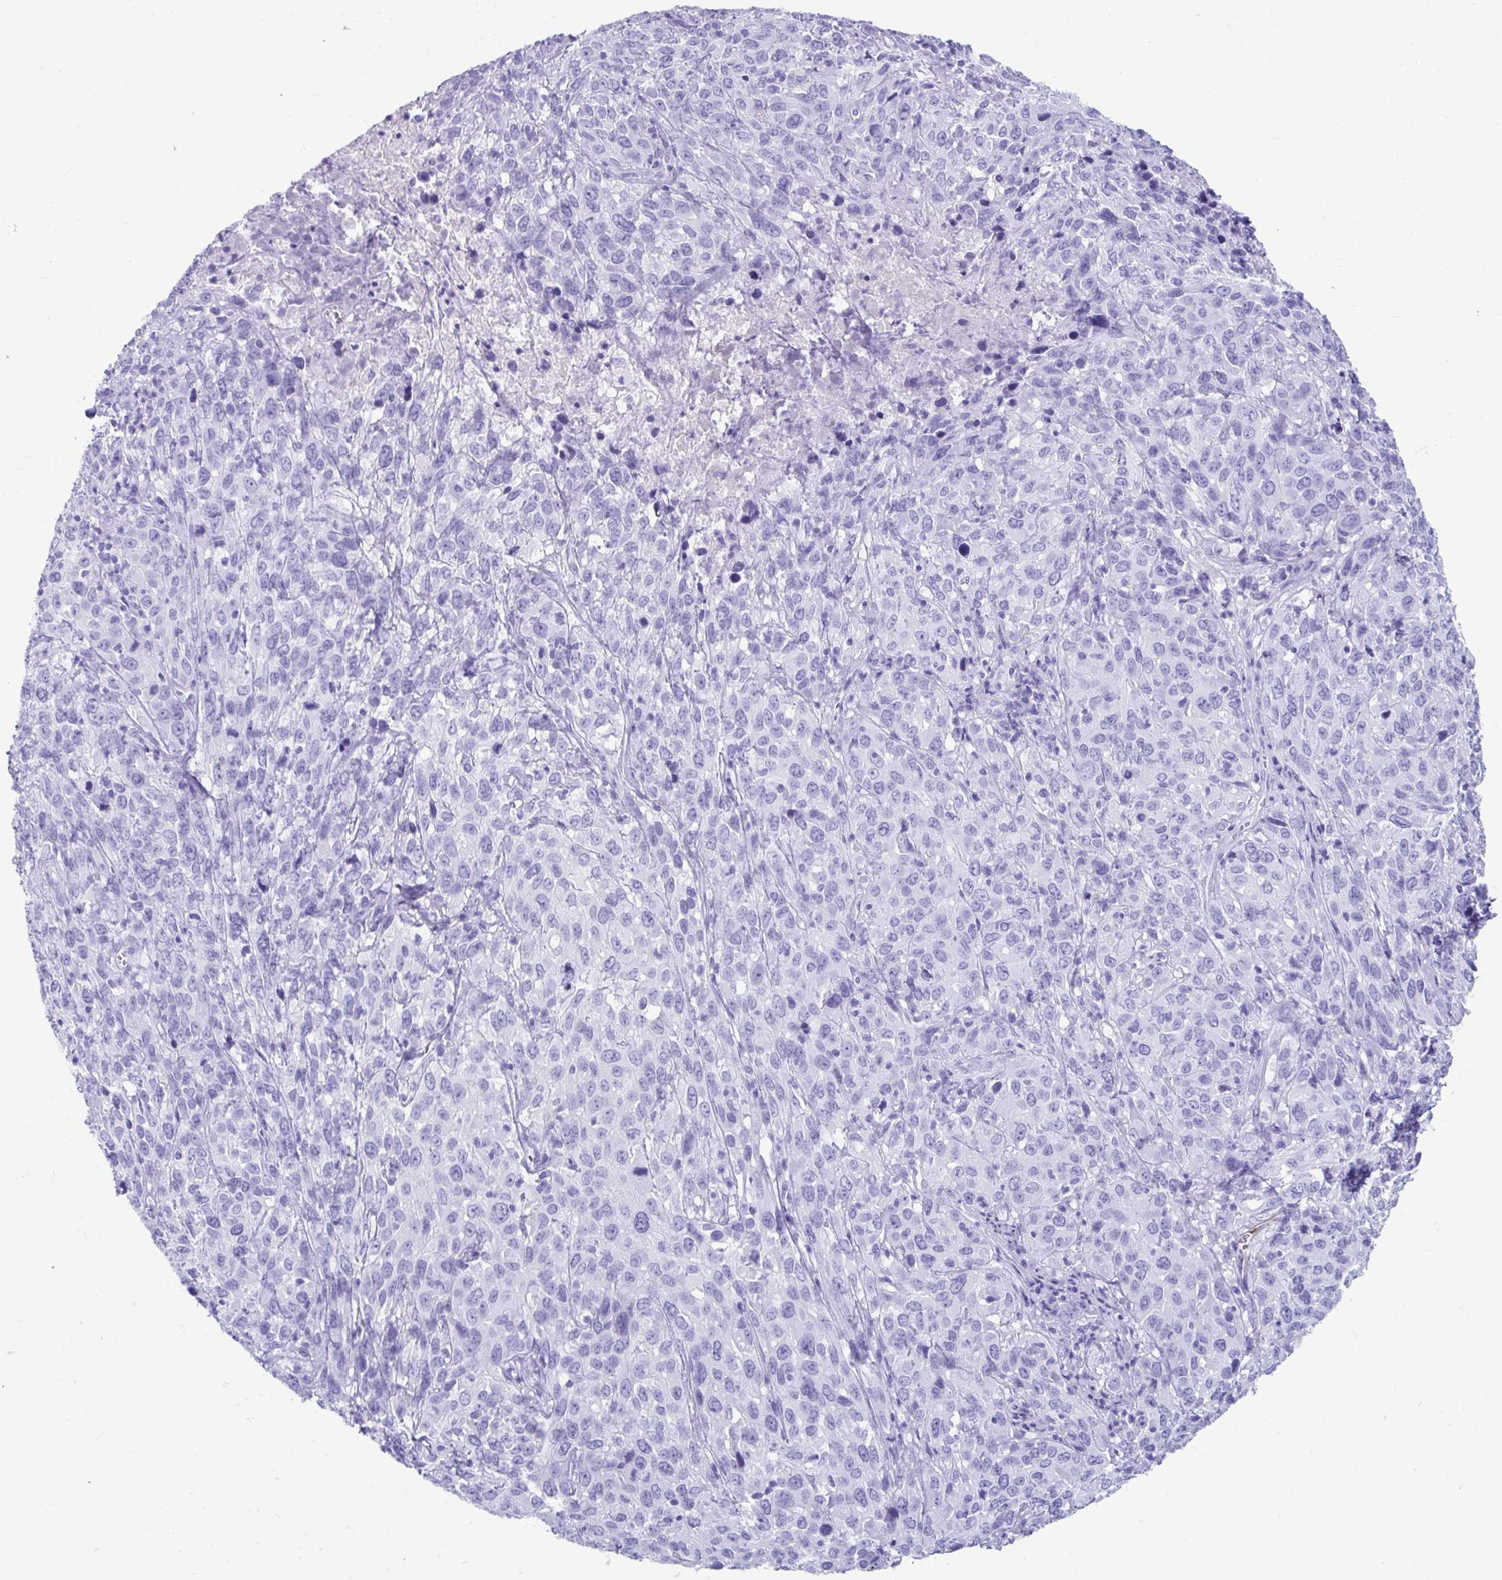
{"staining": {"intensity": "negative", "quantity": "none", "location": "none"}, "tissue": "cervical cancer", "cell_type": "Tumor cells", "image_type": "cancer", "snomed": [{"axis": "morphology", "description": "Normal tissue, NOS"}, {"axis": "morphology", "description": "Squamous cell carcinoma, NOS"}, {"axis": "topography", "description": "Cervix"}], "caption": "There is no significant positivity in tumor cells of squamous cell carcinoma (cervical). (DAB immunohistochemistry (IHC), high magnification).", "gene": "SMIM9", "patient": {"sex": "female", "age": 51}}